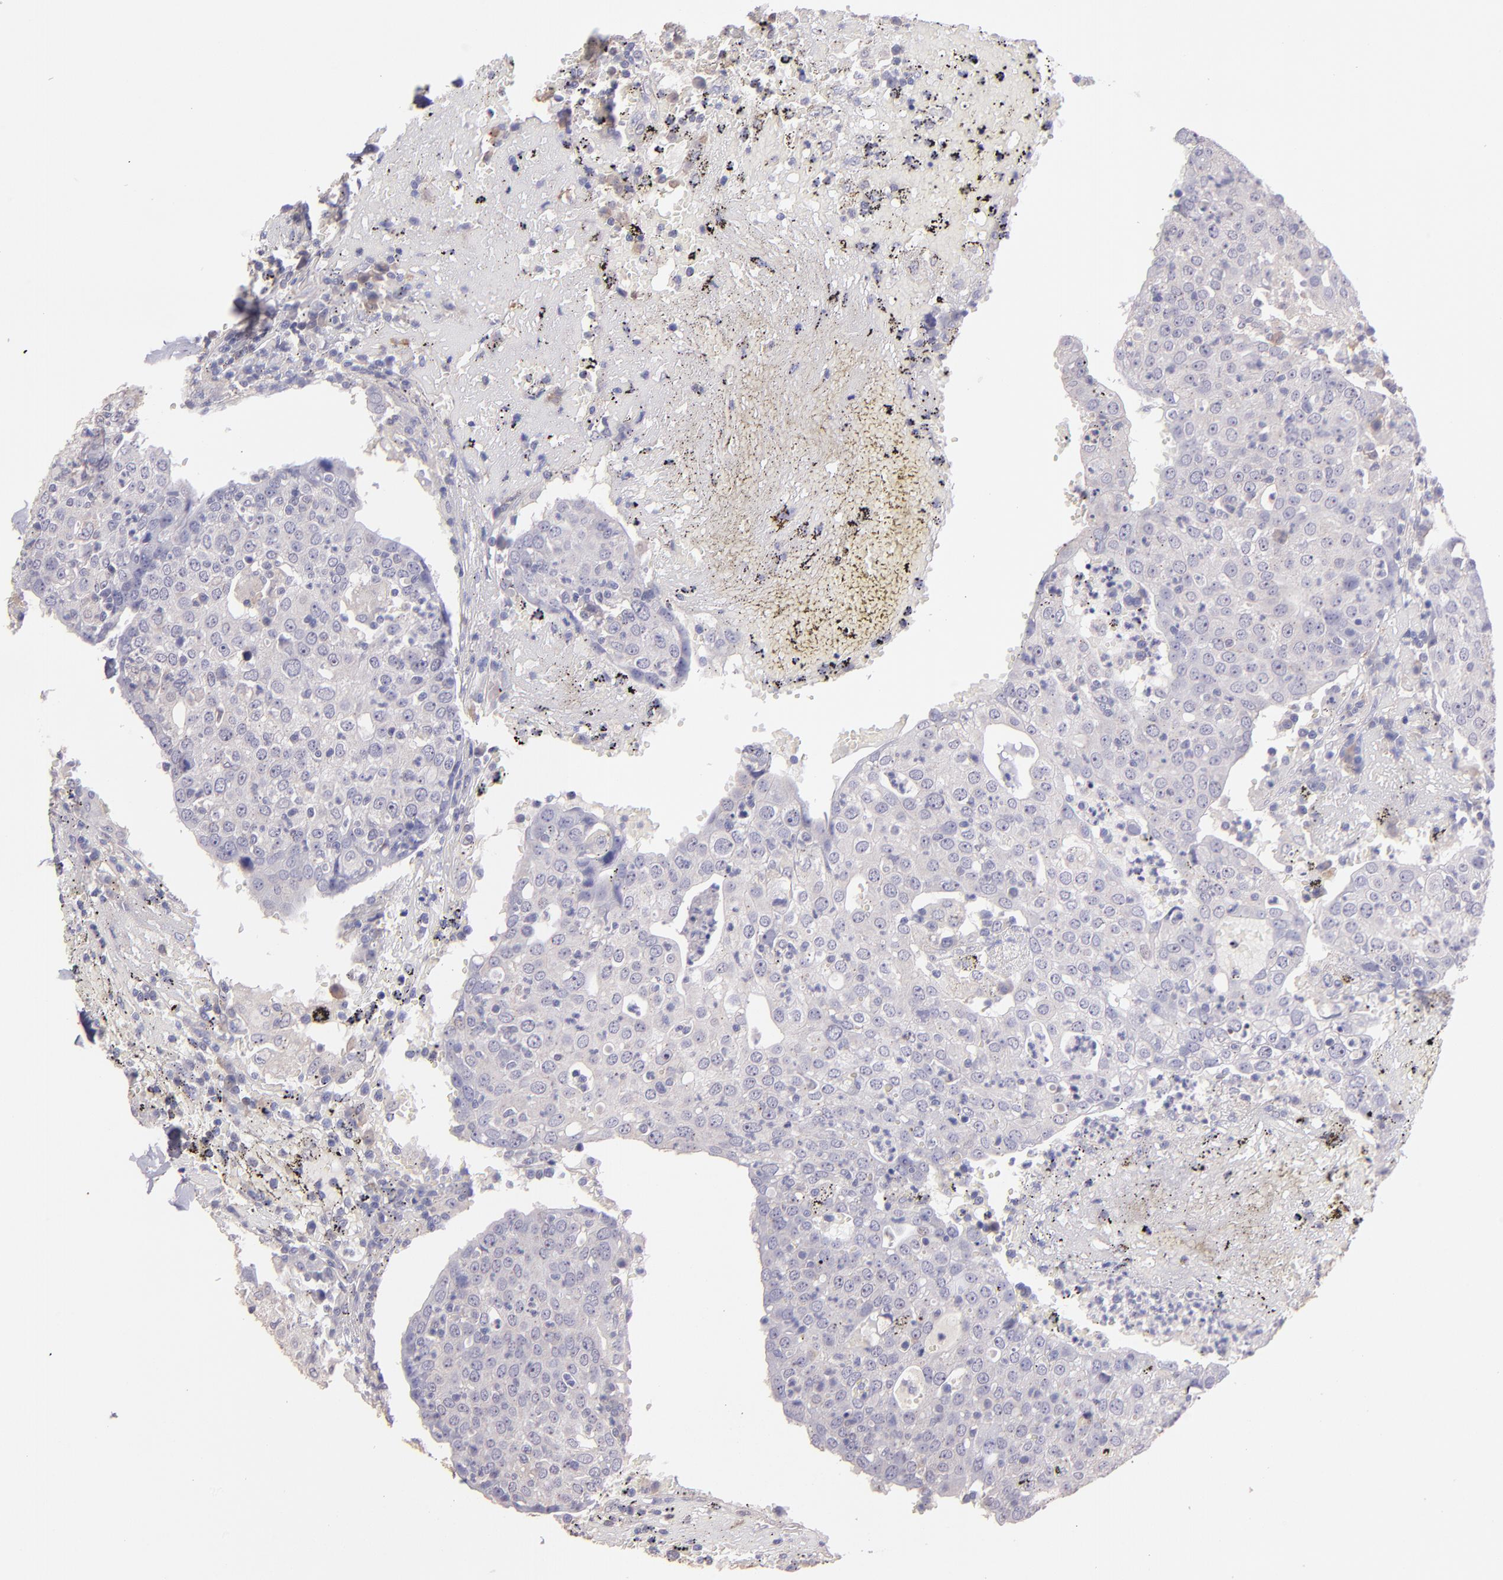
{"staining": {"intensity": "negative", "quantity": "none", "location": "none"}, "tissue": "head and neck cancer", "cell_type": "Tumor cells", "image_type": "cancer", "snomed": [{"axis": "morphology", "description": "Adenocarcinoma, NOS"}, {"axis": "topography", "description": "Salivary gland"}, {"axis": "topography", "description": "Head-Neck"}], "caption": "There is no significant staining in tumor cells of adenocarcinoma (head and neck).", "gene": "PAPPA", "patient": {"sex": "female", "age": 65}}